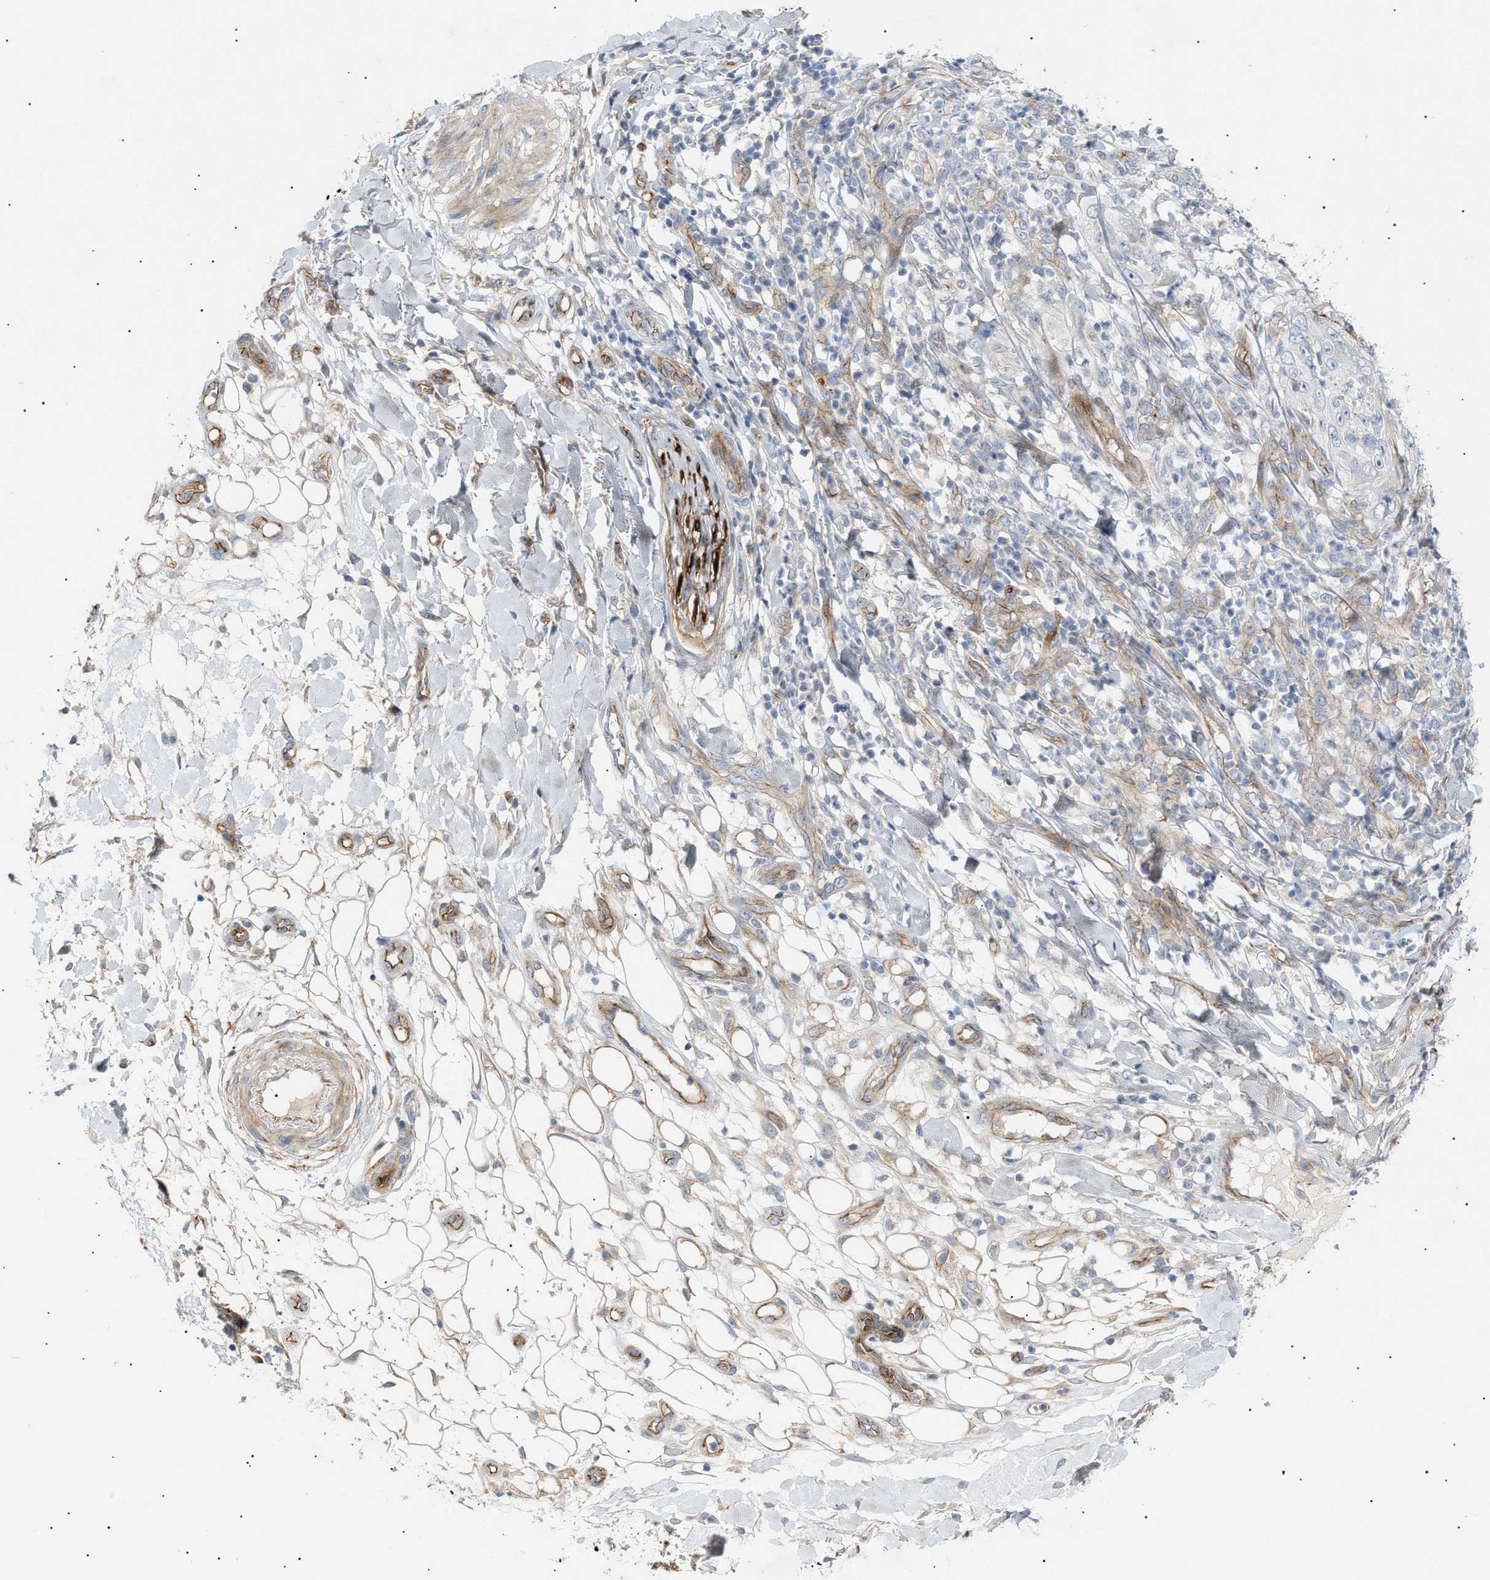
{"staining": {"intensity": "negative", "quantity": "none", "location": "none"}, "tissue": "skin cancer", "cell_type": "Tumor cells", "image_type": "cancer", "snomed": [{"axis": "morphology", "description": "Squamous cell carcinoma, NOS"}, {"axis": "topography", "description": "Skin"}], "caption": "DAB immunohistochemical staining of skin cancer exhibits no significant staining in tumor cells.", "gene": "ZFHX2", "patient": {"sex": "female", "age": 80}}